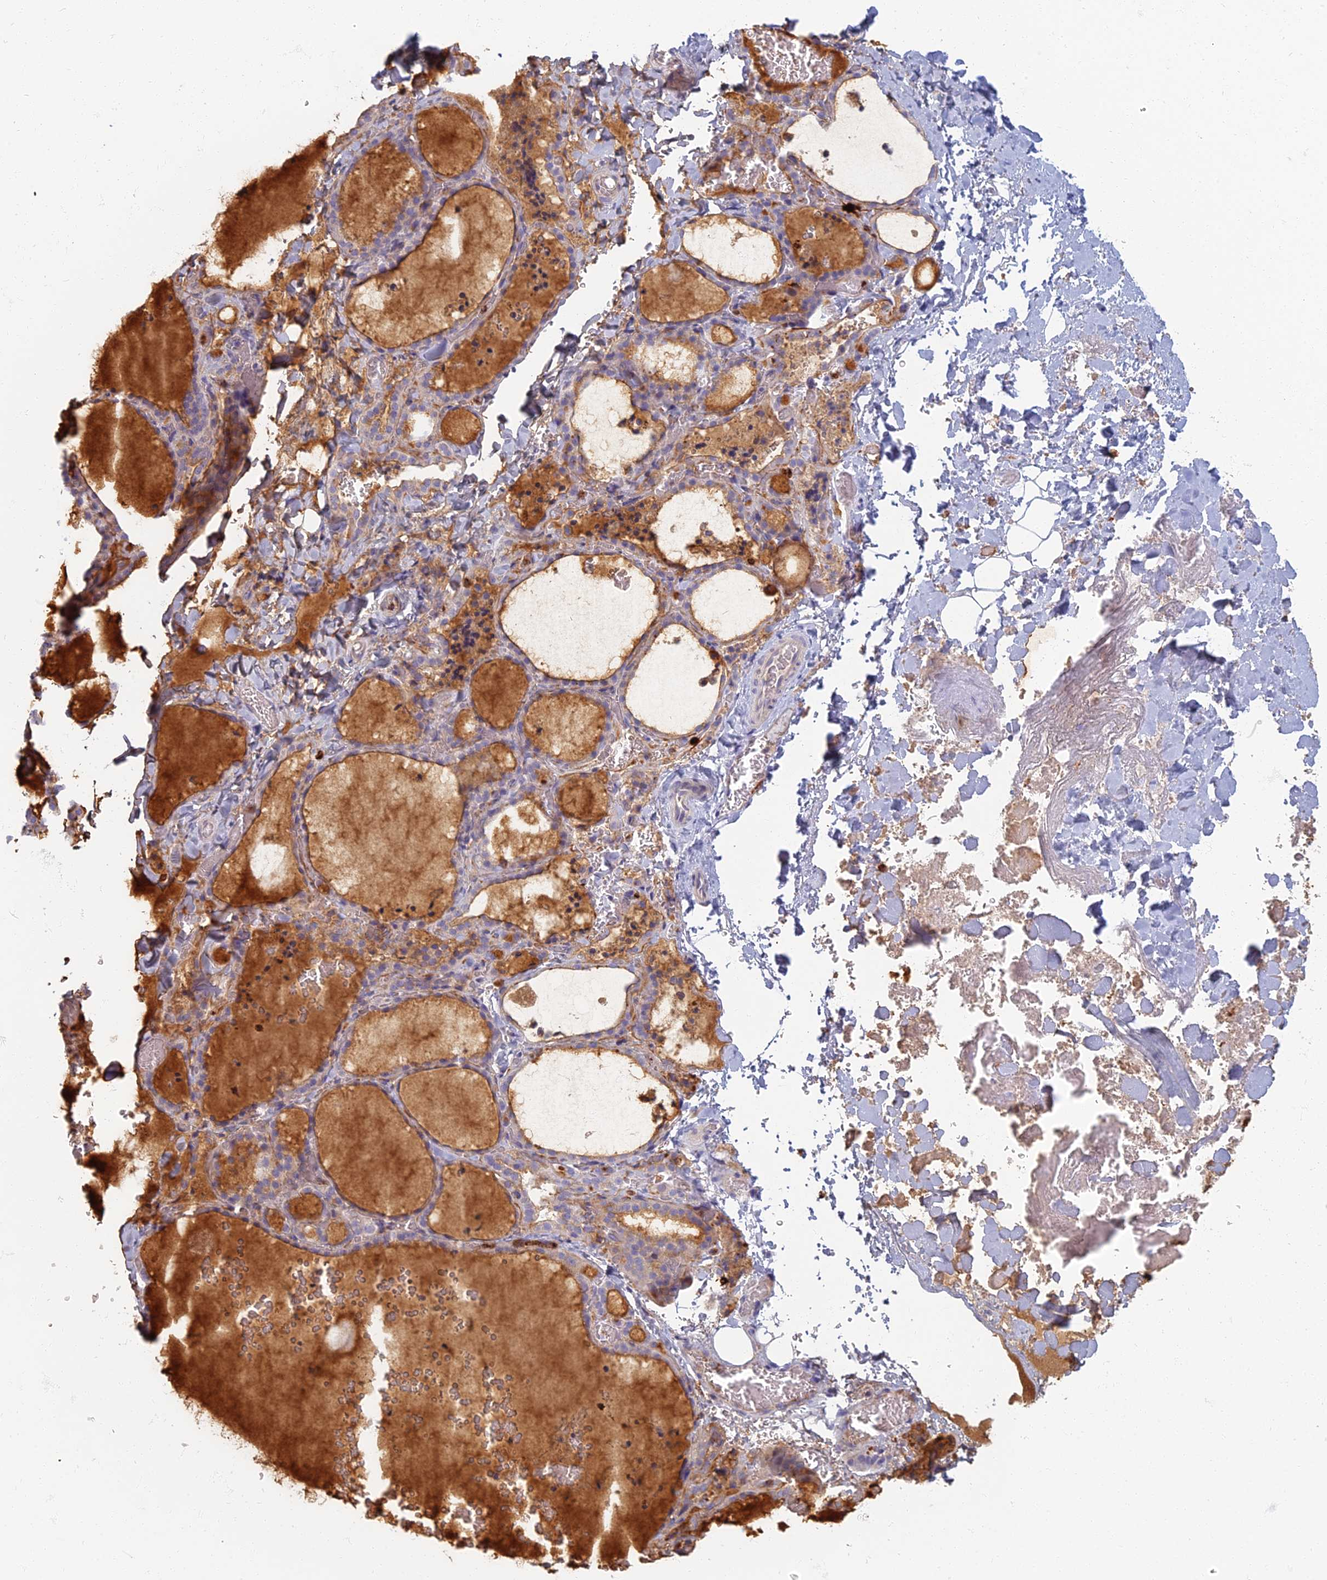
{"staining": {"intensity": "moderate", "quantity": "25%-75%", "location": "cytoplasmic/membranous"}, "tissue": "thyroid gland", "cell_type": "Glandular cells", "image_type": "normal", "snomed": [{"axis": "morphology", "description": "Normal tissue, NOS"}, {"axis": "topography", "description": "Thyroid gland"}], "caption": "The image exhibits a brown stain indicating the presence of a protein in the cytoplasmic/membranous of glandular cells in thyroid gland. The protein of interest is stained brown, and the nuclei are stained in blue (DAB (3,3'-diaminobenzidine) IHC with brightfield microscopy, high magnification).", "gene": "PROX2", "patient": {"sex": "female", "age": 22}}